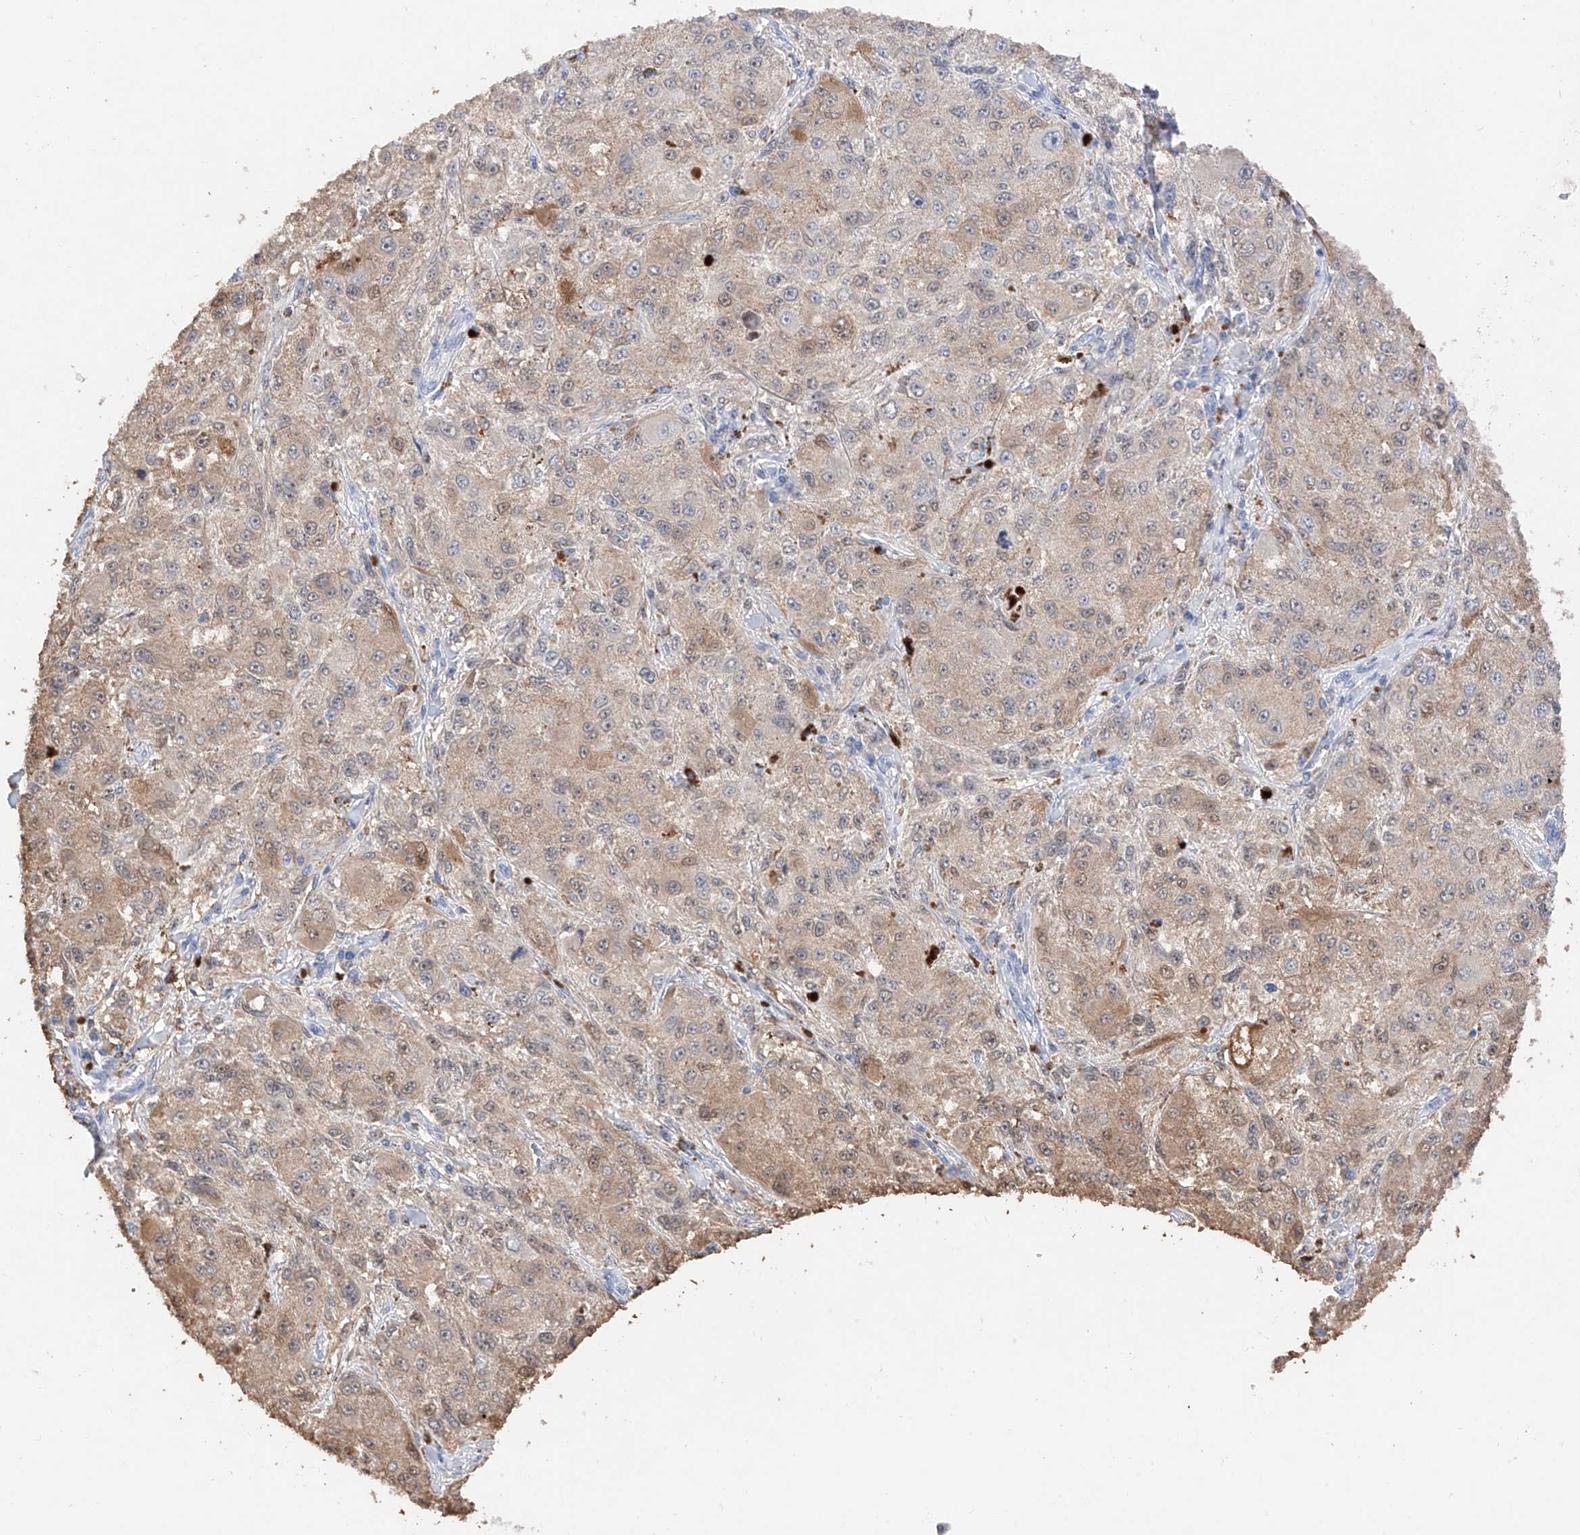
{"staining": {"intensity": "weak", "quantity": ">75%", "location": "cytoplasmic/membranous"}, "tissue": "melanoma", "cell_type": "Tumor cells", "image_type": "cancer", "snomed": [{"axis": "morphology", "description": "Necrosis, NOS"}, {"axis": "morphology", "description": "Malignant melanoma, NOS"}, {"axis": "topography", "description": "Skin"}], "caption": "Approximately >75% of tumor cells in melanoma exhibit weak cytoplasmic/membranous protein staining as visualized by brown immunohistochemical staining.", "gene": "FUCA2", "patient": {"sex": "female", "age": 87}}